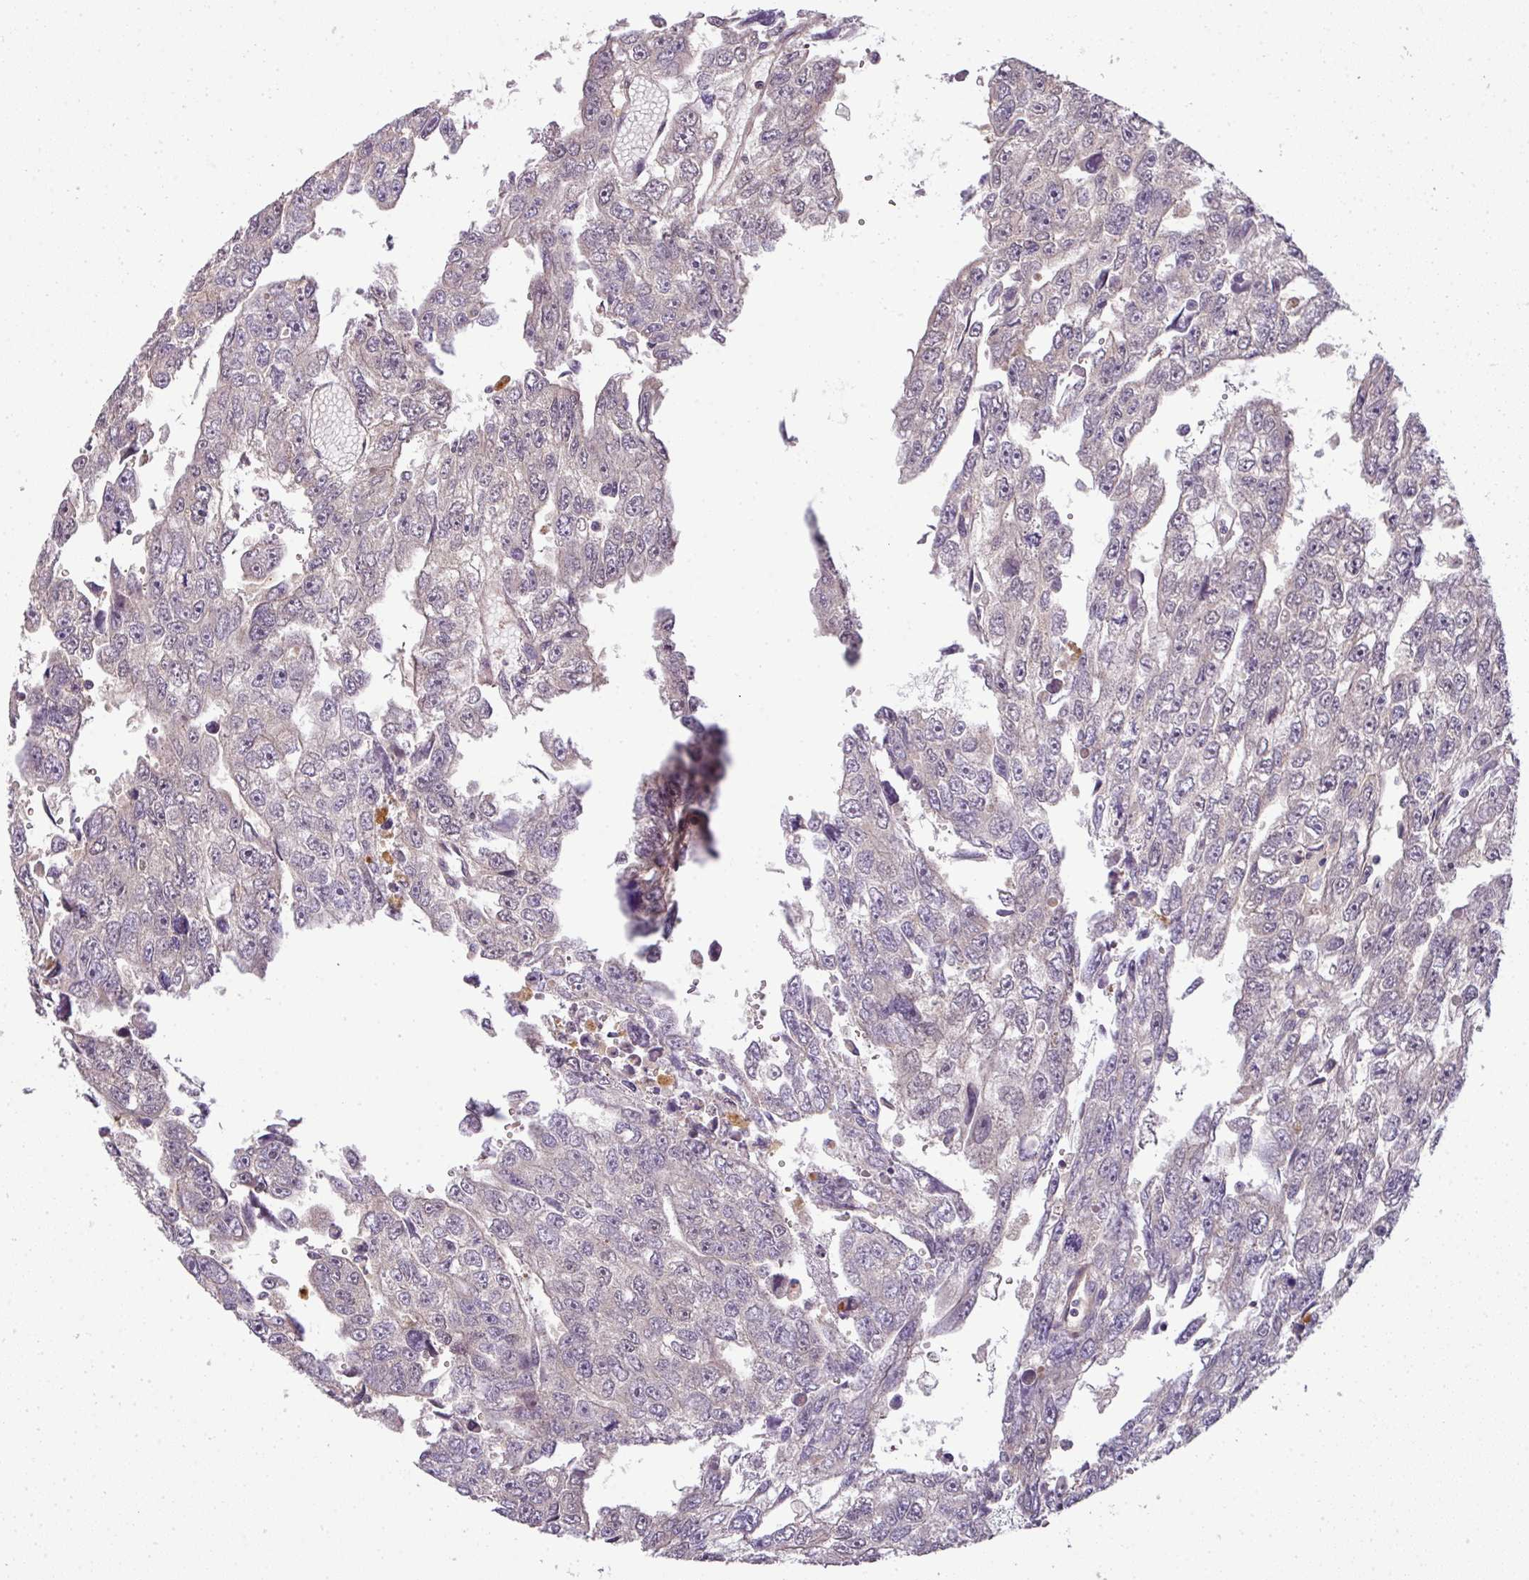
{"staining": {"intensity": "negative", "quantity": "none", "location": "none"}, "tissue": "testis cancer", "cell_type": "Tumor cells", "image_type": "cancer", "snomed": [{"axis": "morphology", "description": "Carcinoma, Embryonal, NOS"}, {"axis": "topography", "description": "Testis"}], "caption": "High magnification brightfield microscopy of testis embryonal carcinoma stained with DAB (brown) and counterstained with hematoxylin (blue): tumor cells show no significant positivity. Brightfield microscopy of IHC stained with DAB (3,3'-diaminobenzidine) (brown) and hematoxylin (blue), captured at high magnification.", "gene": "TCL1B", "patient": {"sex": "male", "age": 20}}